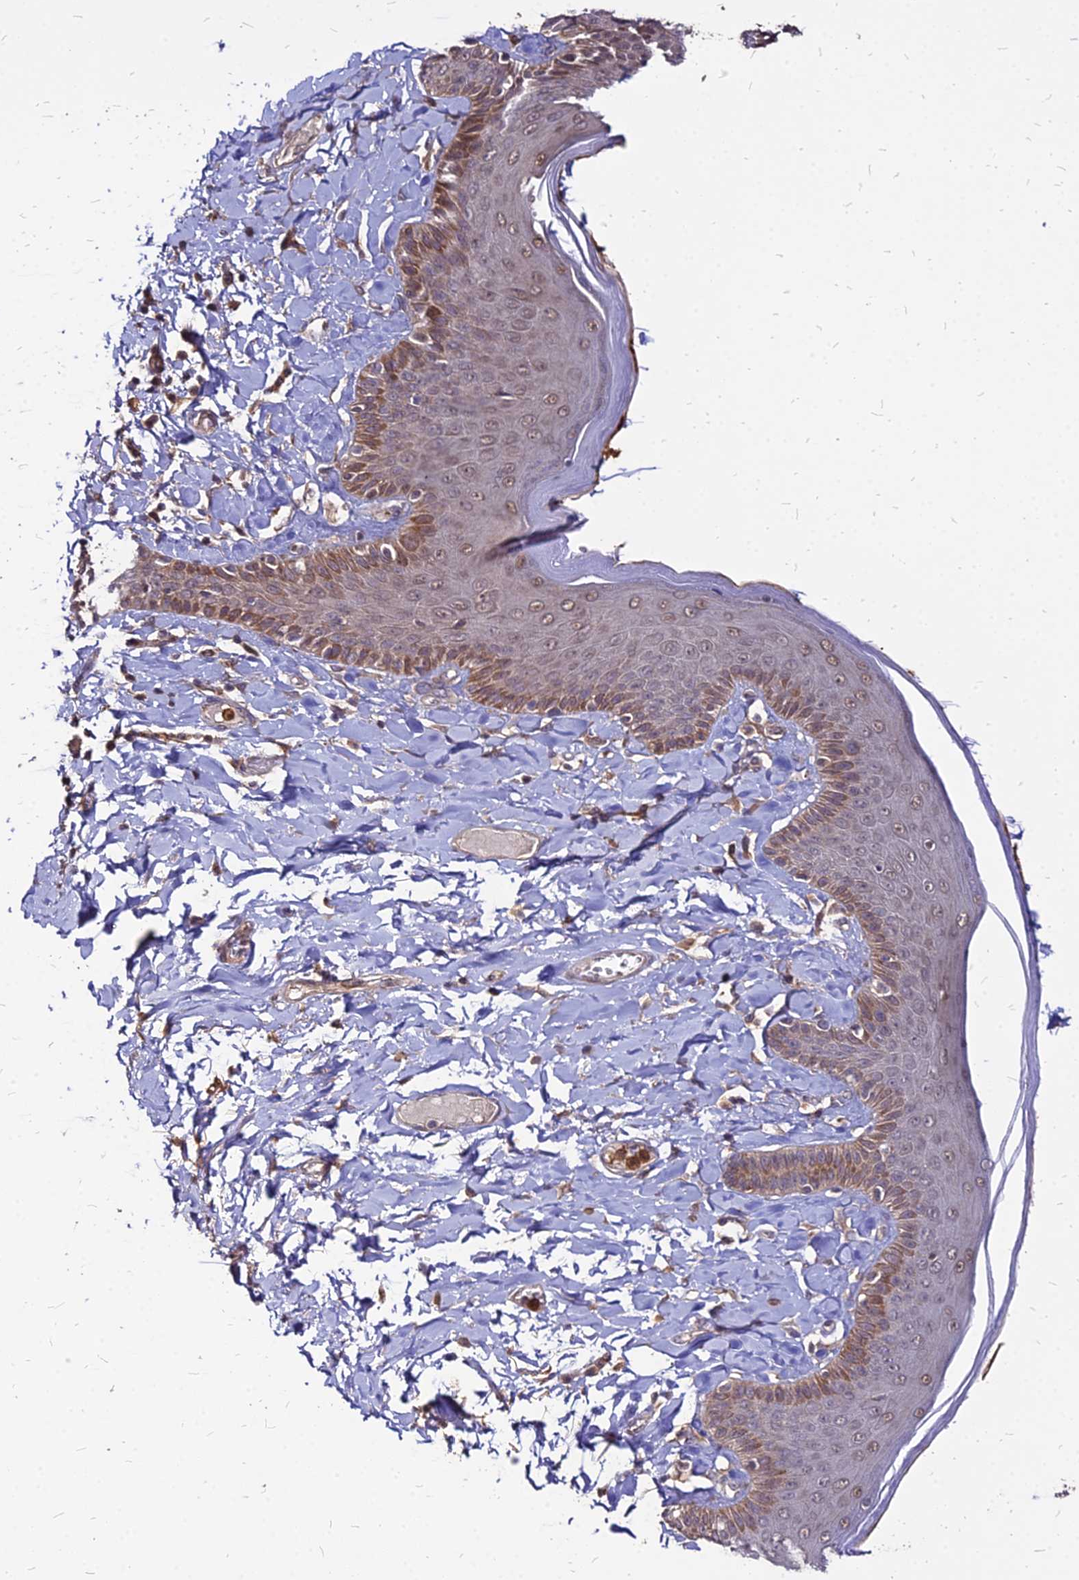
{"staining": {"intensity": "moderate", "quantity": ">75%", "location": "cytoplasmic/membranous"}, "tissue": "skin", "cell_type": "Epidermal cells", "image_type": "normal", "snomed": [{"axis": "morphology", "description": "Normal tissue, NOS"}, {"axis": "topography", "description": "Anal"}], "caption": "Immunohistochemistry staining of benign skin, which shows medium levels of moderate cytoplasmic/membranous expression in about >75% of epidermal cells indicating moderate cytoplasmic/membranous protein positivity. The staining was performed using DAB (brown) for protein detection and nuclei were counterstained in hematoxylin (blue).", "gene": "APBA3", "patient": {"sex": "male", "age": 69}}